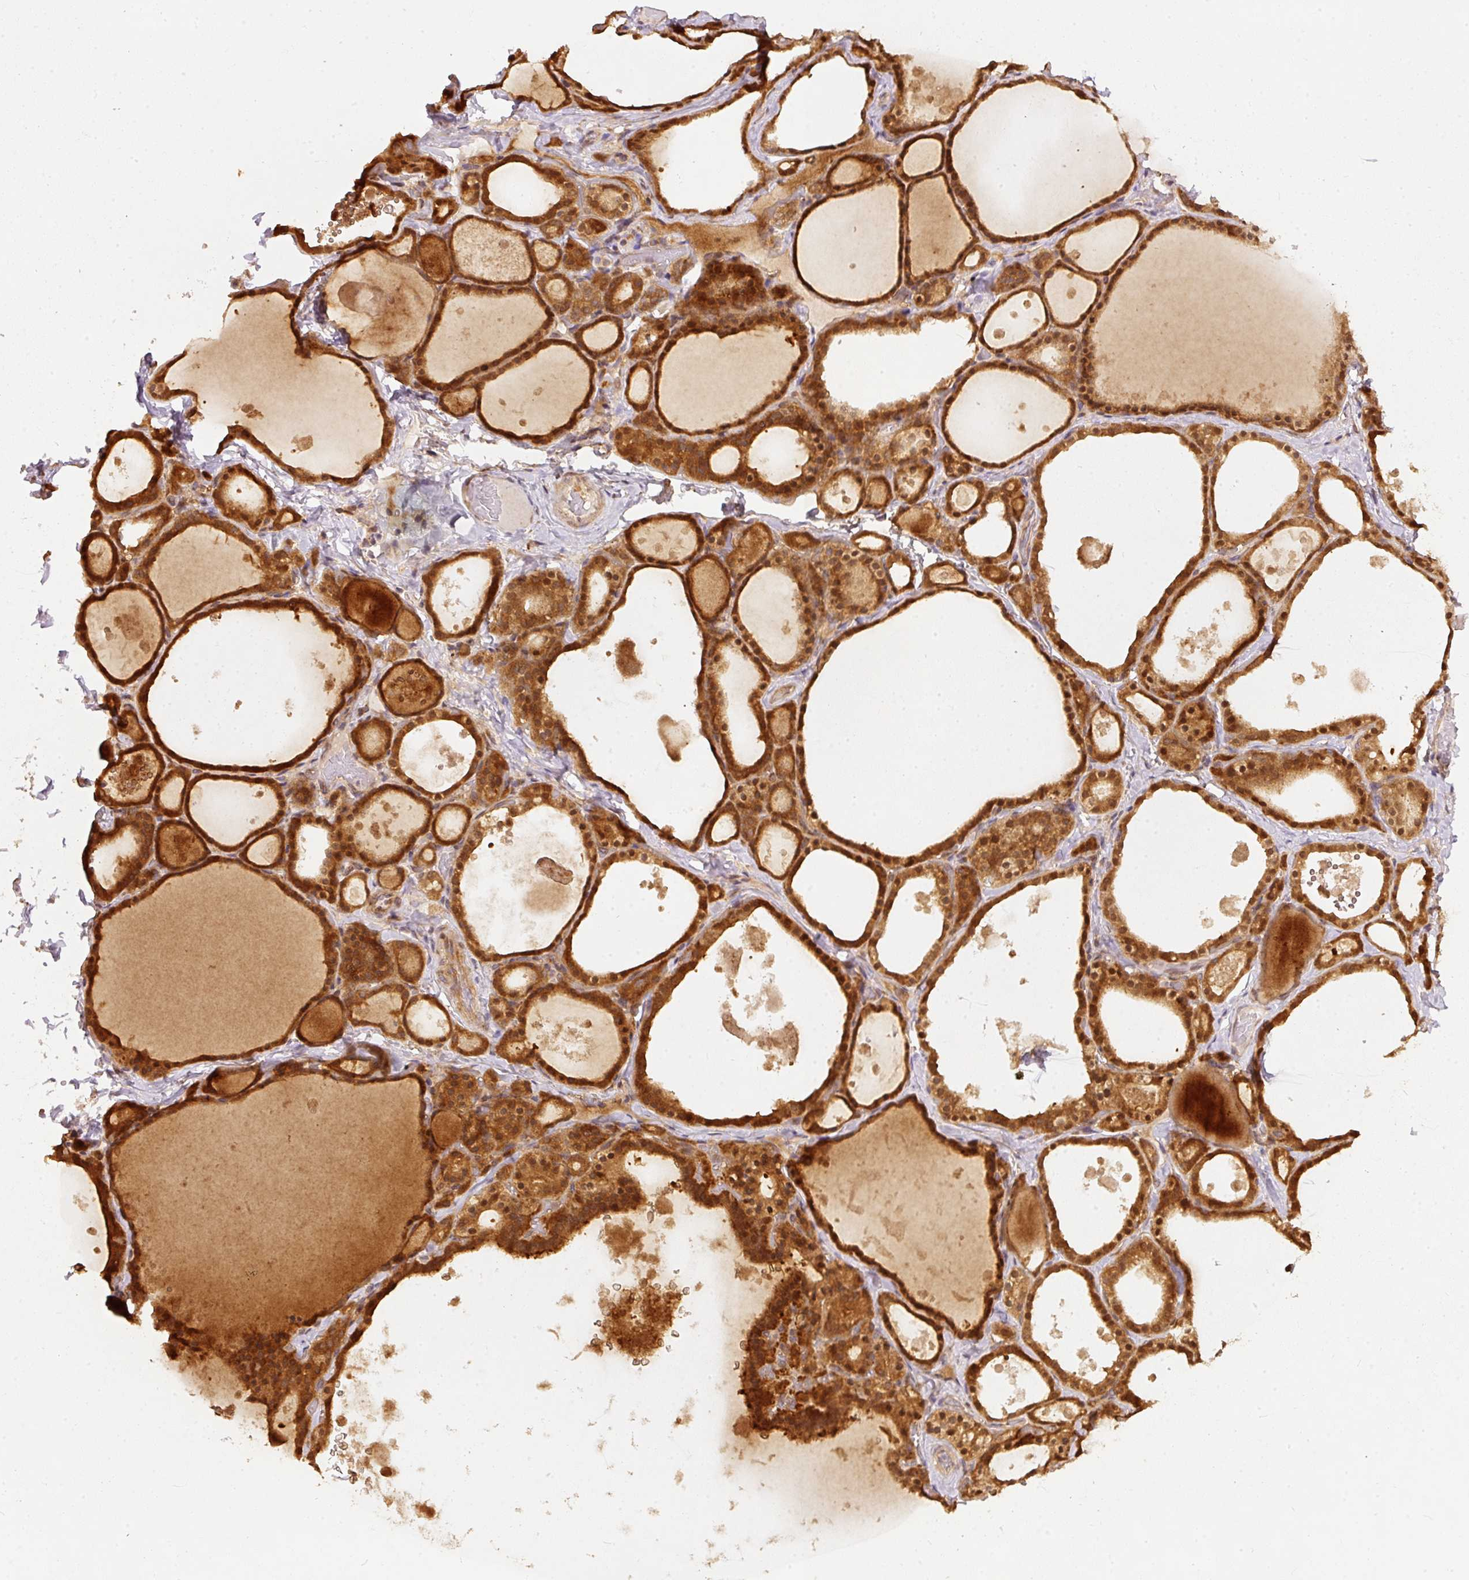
{"staining": {"intensity": "strong", "quantity": ">75%", "location": "cytoplasmic/membranous"}, "tissue": "thyroid gland", "cell_type": "Glandular cells", "image_type": "normal", "snomed": [{"axis": "morphology", "description": "Normal tissue, NOS"}, {"axis": "topography", "description": "Thyroid gland"}], "caption": "Protein staining by IHC exhibits strong cytoplasmic/membranous staining in about >75% of glandular cells in normal thyroid gland. The staining is performed using DAB brown chromogen to label protein expression. The nuclei are counter-stained blue using hematoxylin.", "gene": "EIF3B", "patient": {"sex": "male", "age": 56}}